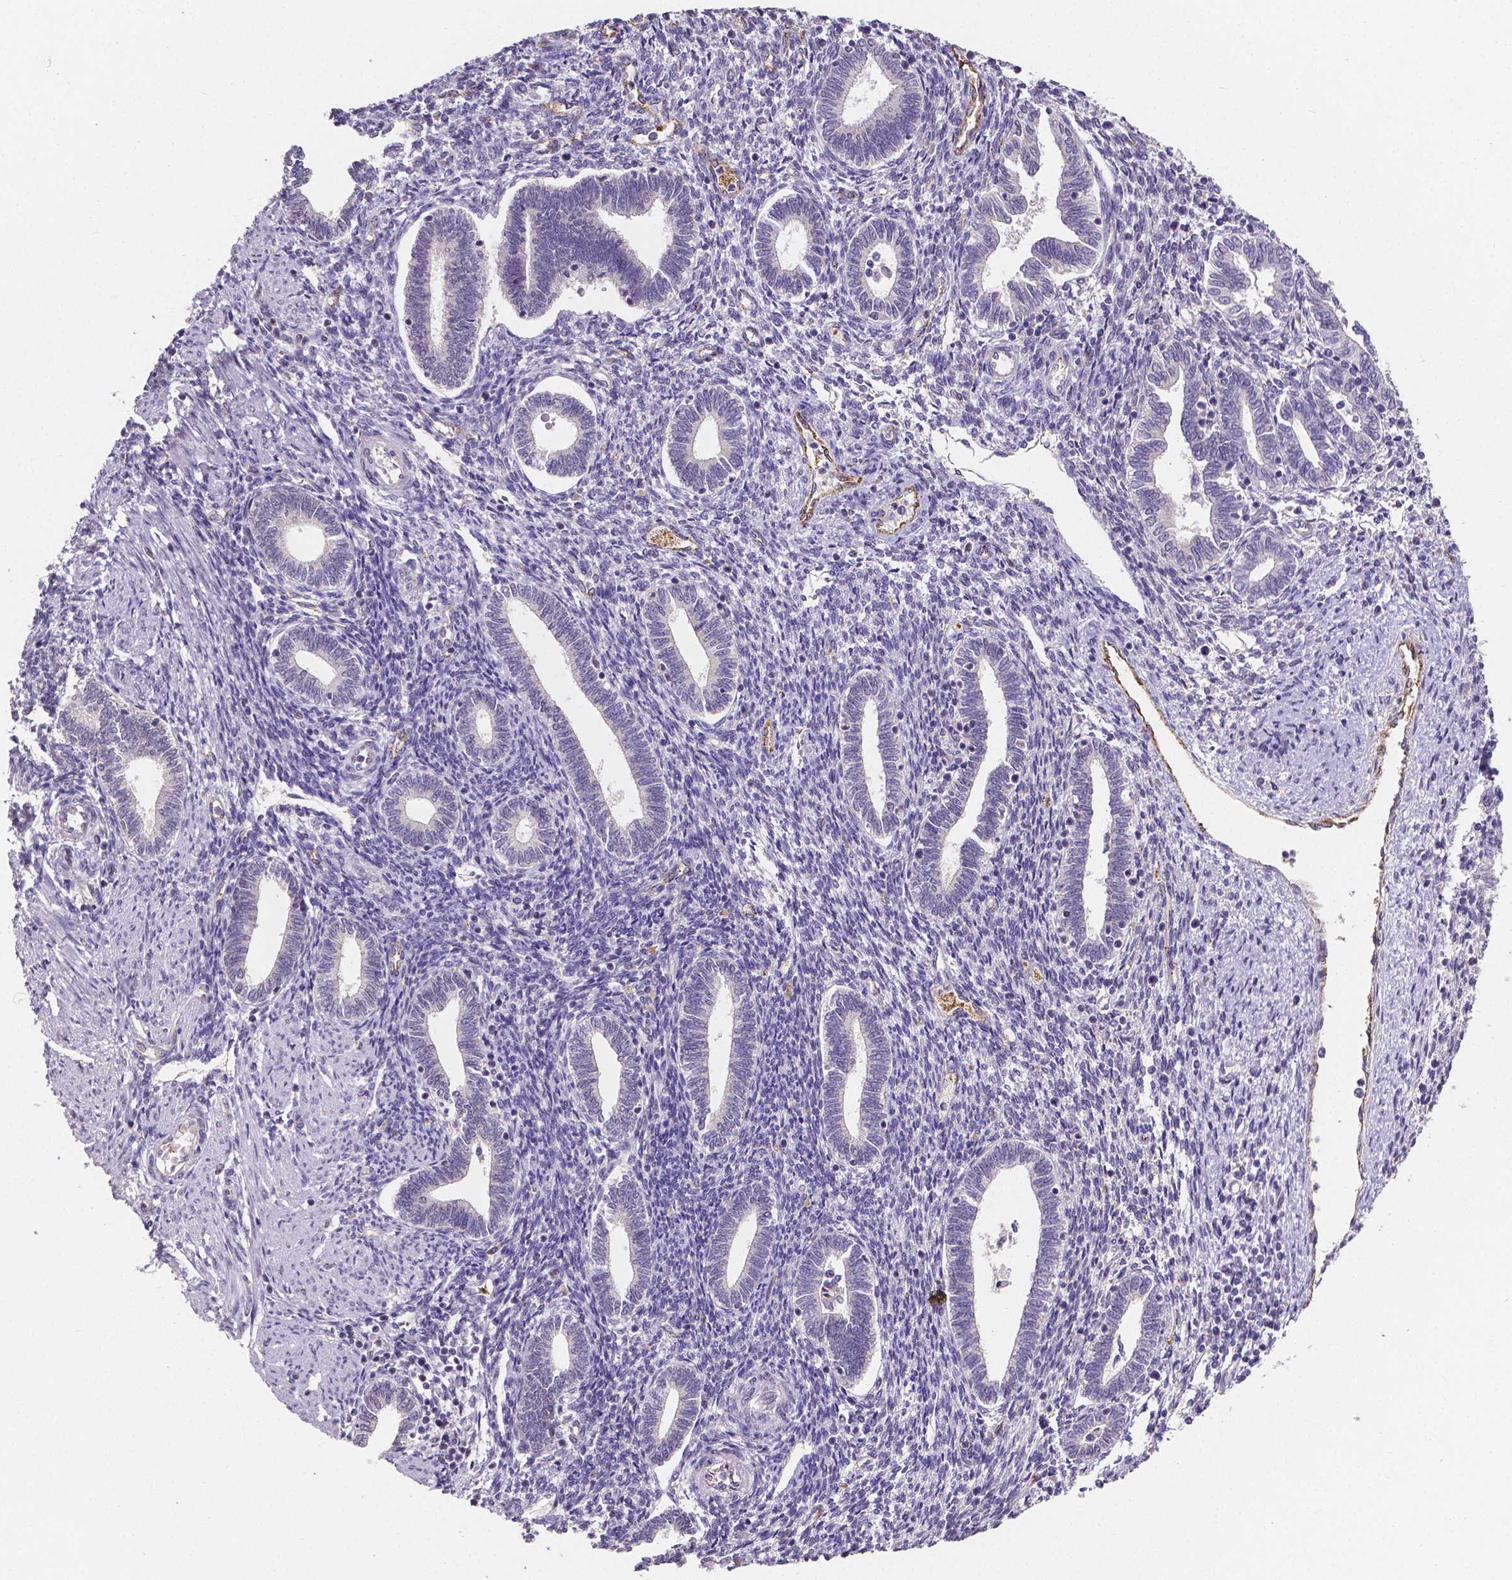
{"staining": {"intensity": "negative", "quantity": "none", "location": "none"}, "tissue": "endometrium", "cell_type": "Cells in endometrial stroma", "image_type": "normal", "snomed": [{"axis": "morphology", "description": "Normal tissue, NOS"}, {"axis": "topography", "description": "Endometrium"}], "caption": "Normal endometrium was stained to show a protein in brown. There is no significant positivity in cells in endometrial stroma.", "gene": "ELAVL2", "patient": {"sex": "female", "age": 42}}